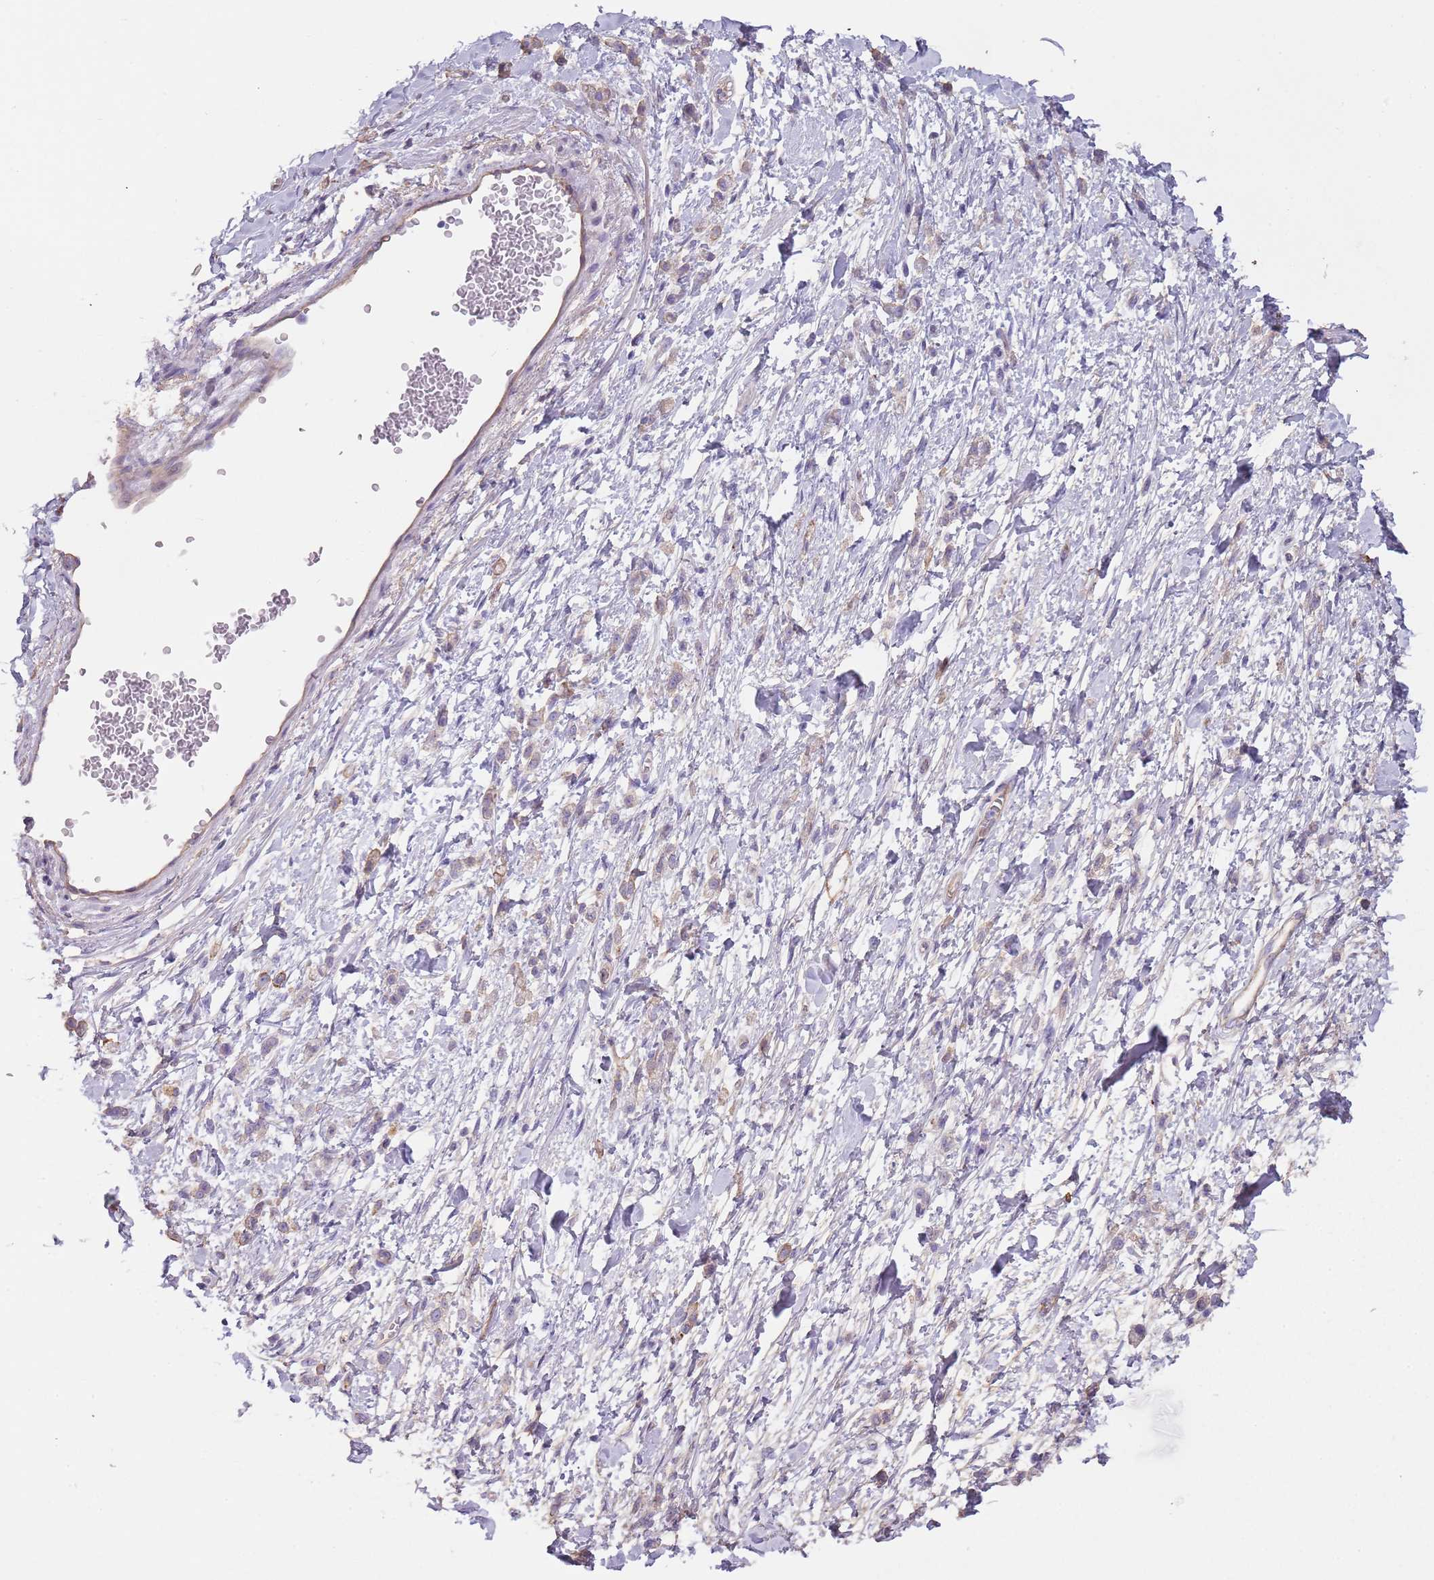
{"staining": {"intensity": "moderate", "quantity": "<25%", "location": "cytoplasmic/membranous"}, "tissue": "stomach cancer", "cell_type": "Tumor cells", "image_type": "cancer", "snomed": [{"axis": "morphology", "description": "Adenocarcinoma, NOS"}, {"axis": "topography", "description": "Stomach"}], "caption": "Immunohistochemistry (IHC) (DAB) staining of human stomach adenocarcinoma reveals moderate cytoplasmic/membranous protein positivity in approximately <25% of tumor cells. (Brightfield microscopy of DAB IHC at high magnification).", "gene": "NBPF3", "patient": {"sex": "female", "age": 60}}